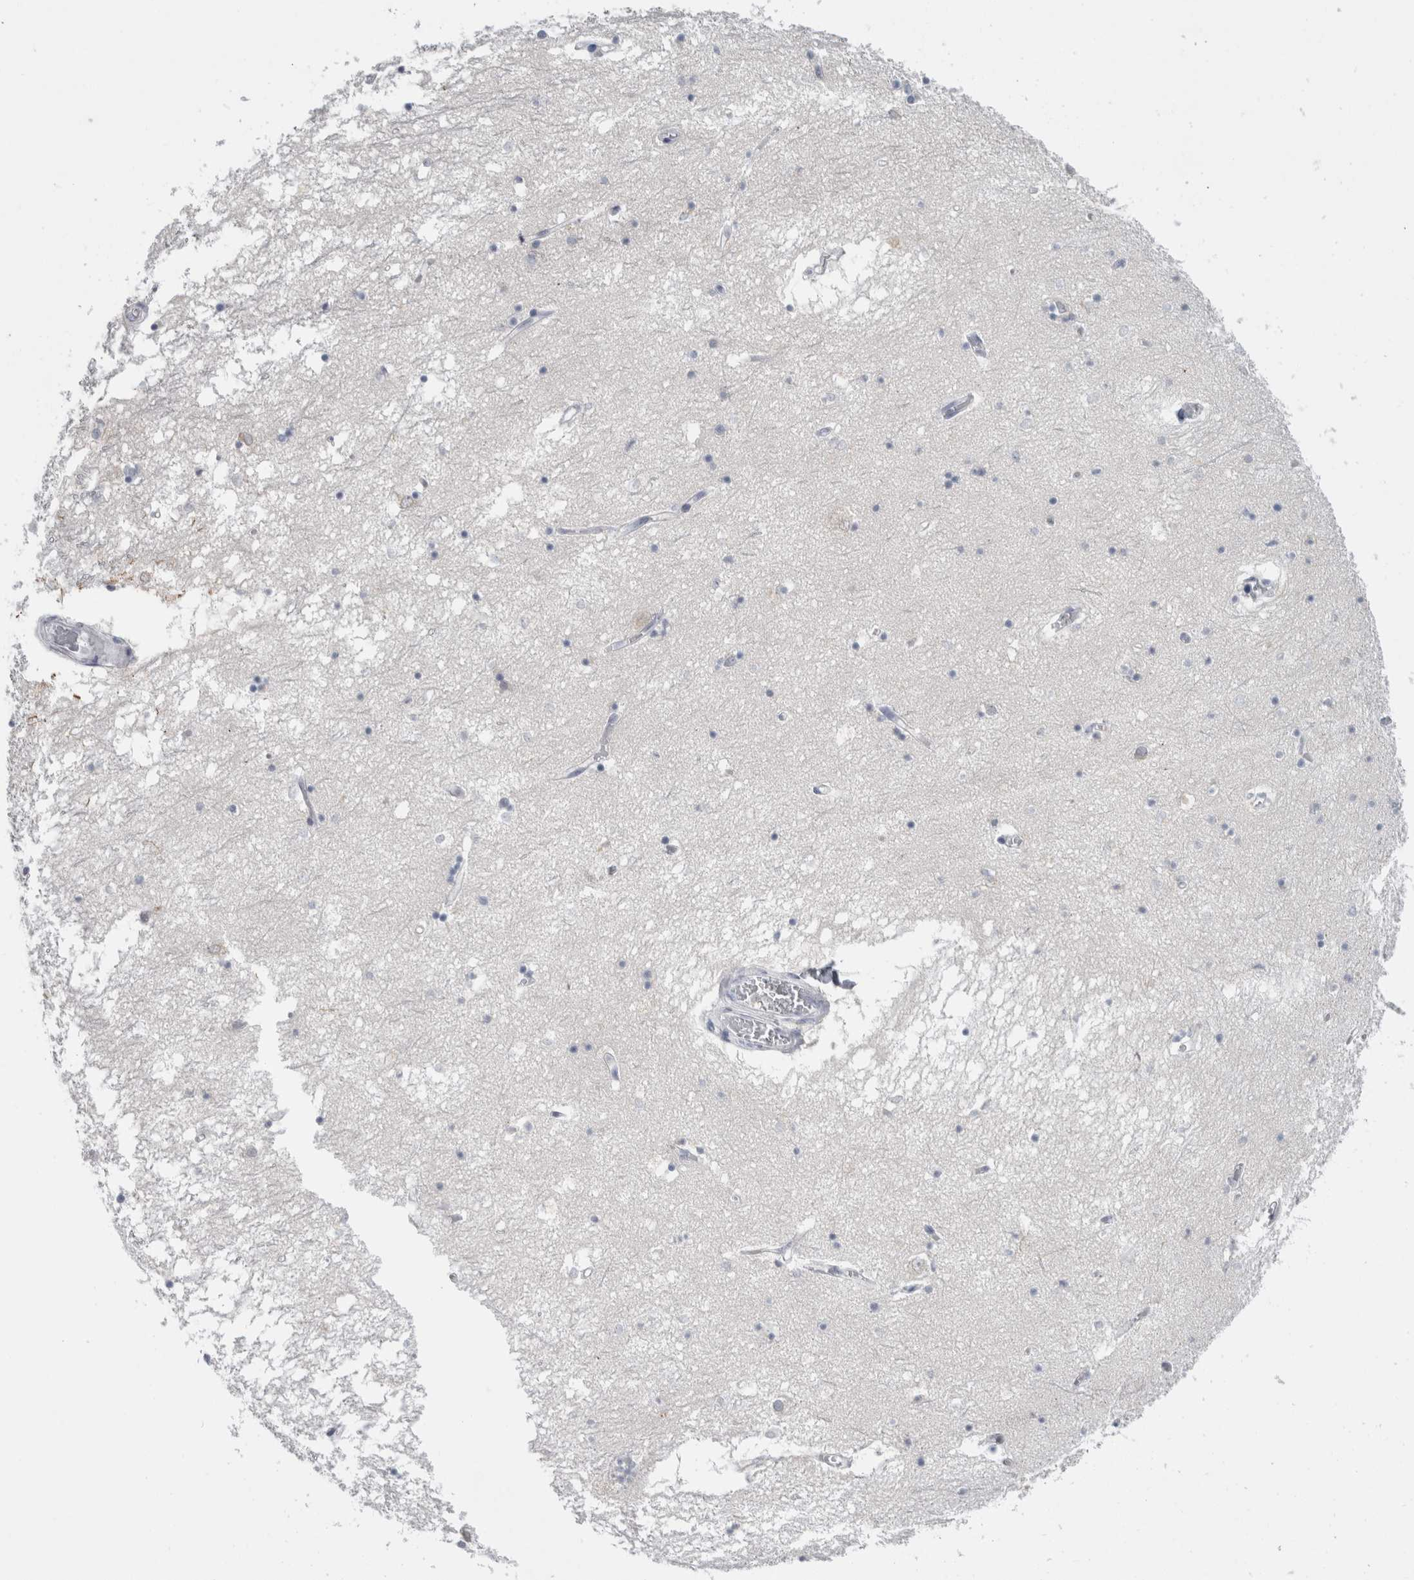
{"staining": {"intensity": "negative", "quantity": "none", "location": "none"}, "tissue": "hippocampus", "cell_type": "Glial cells", "image_type": "normal", "snomed": [{"axis": "morphology", "description": "Normal tissue, NOS"}, {"axis": "topography", "description": "Hippocampus"}], "caption": "Immunohistochemistry (IHC) of normal human hippocampus reveals no expression in glial cells. (DAB IHC, high magnification).", "gene": "ADAM2", "patient": {"sex": "male", "age": 70}}